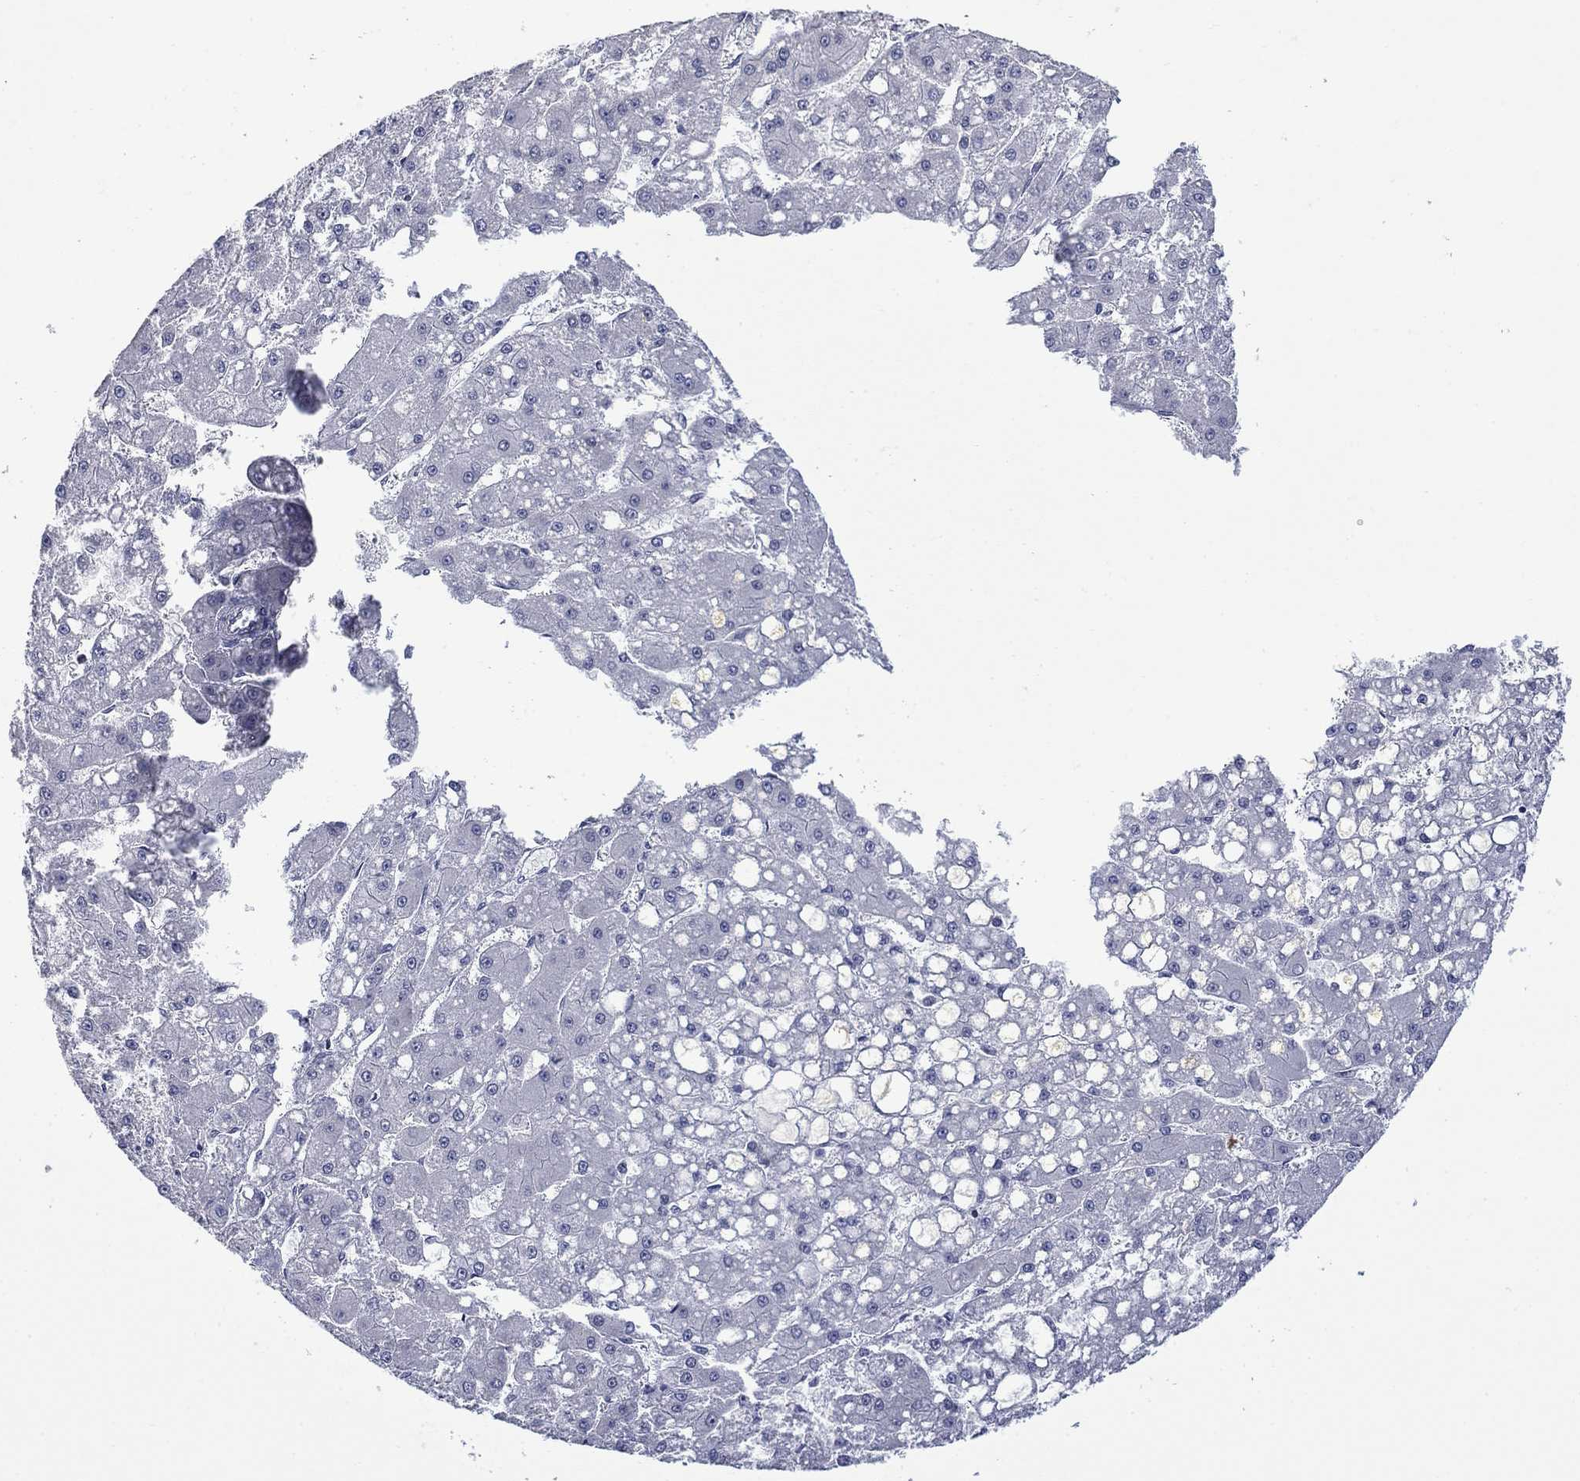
{"staining": {"intensity": "negative", "quantity": "none", "location": "none"}, "tissue": "liver cancer", "cell_type": "Tumor cells", "image_type": "cancer", "snomed": [{"axis": "morphology", "description": "Carcinoma, Hepatocellular, NOS"}, {"axis": "topography", "description": "Liver"}], "caption": "Micrograph shows no protein staining in tumor cells of liver cancer tissue. The staining is performed using DAB brown chromogen with nuclei counter-stained in using hematoxylin.", "gene": "NPAS3", "patient": {"sex": "male", "age": 67}}